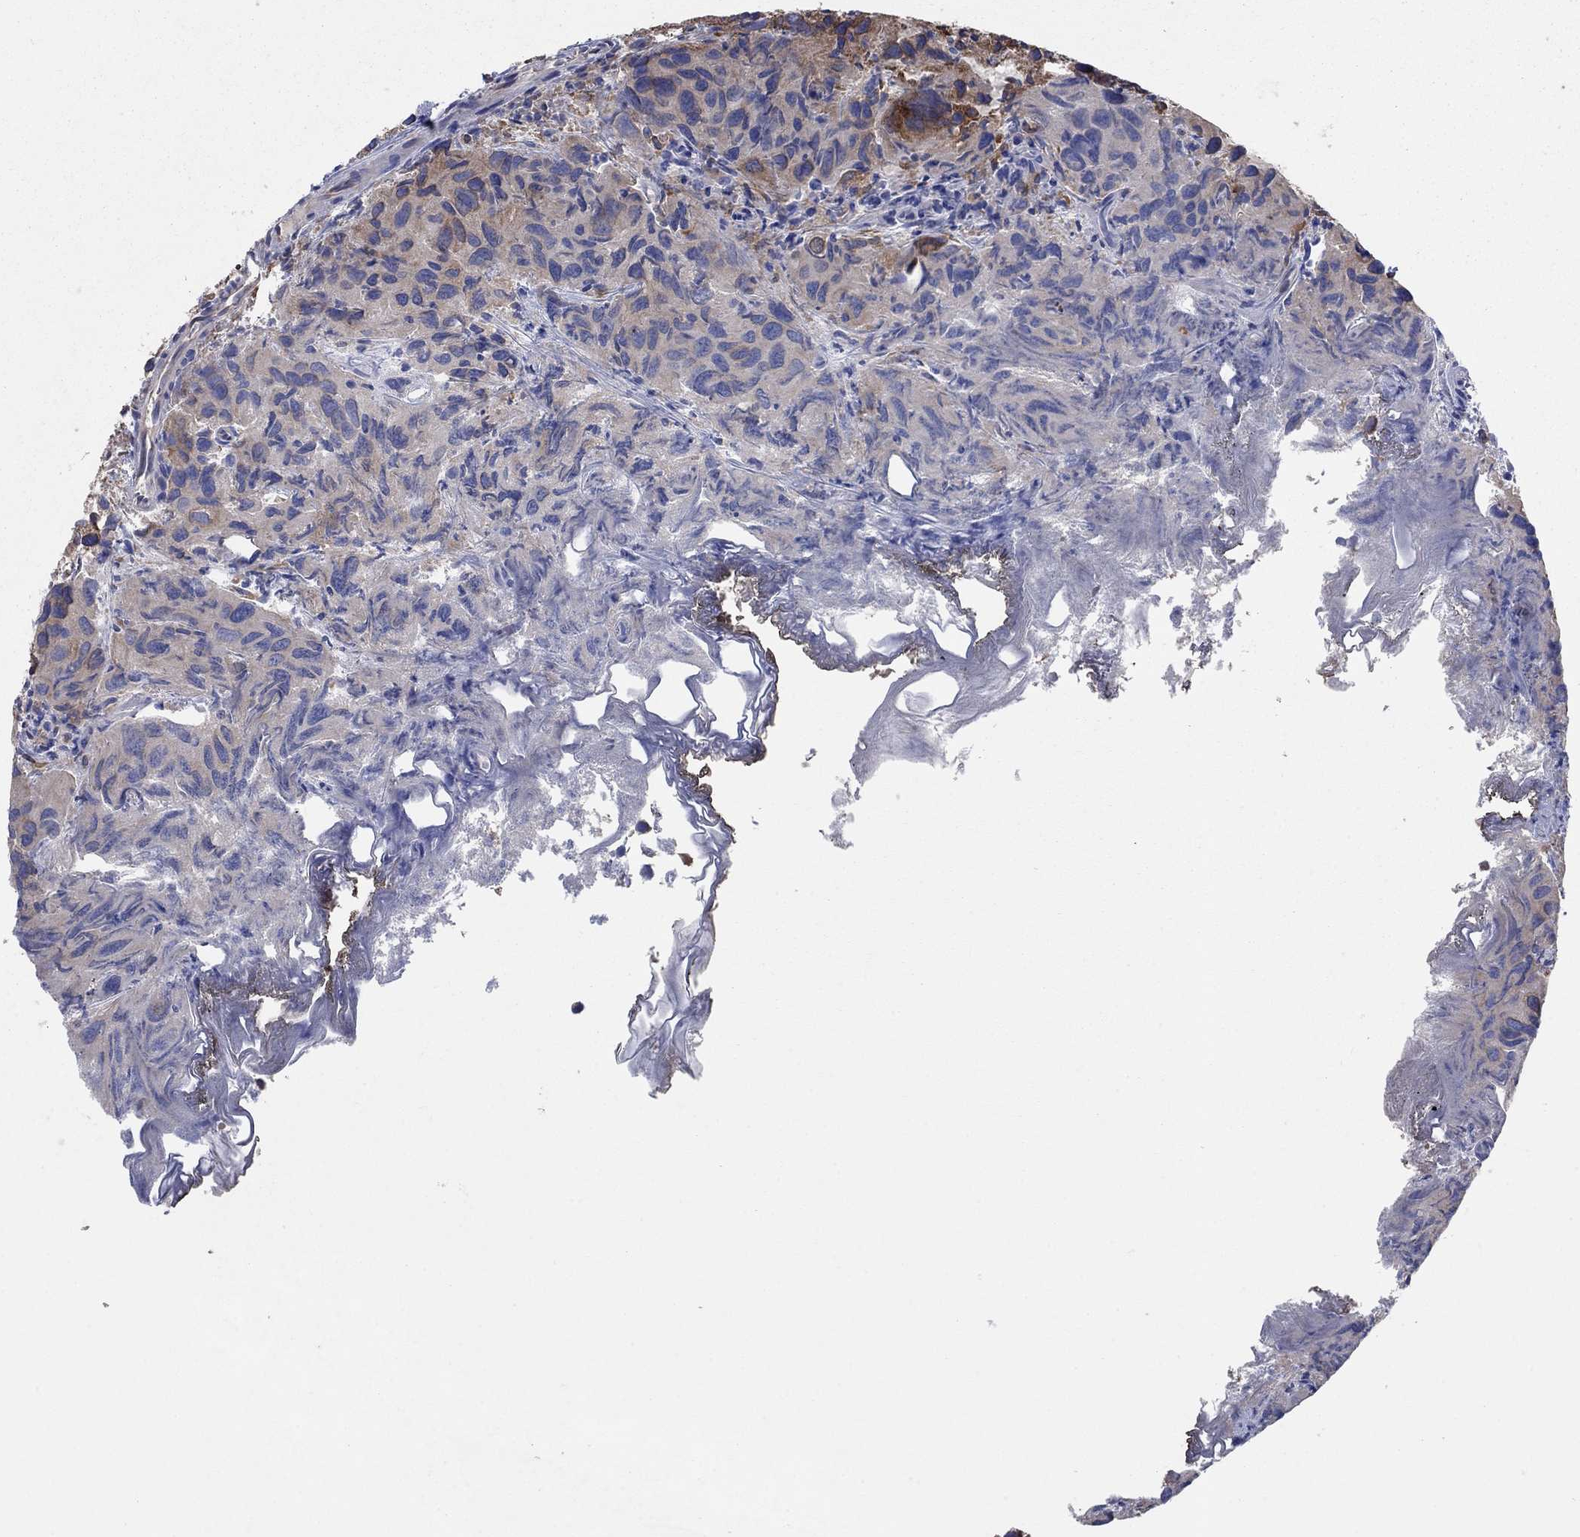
{"staining": {"intensity": "moderate", "quantity": "25%-75%", "location": "cytoplasmic/membranous"}, "tissue": "urothelial cancer", "cell_type": "Tumor cells", "image_type": "cancer", "snomed": [{"axis": "morphology", "description": "Urothelial carcinoma, High grade"}, {"axis": "topography", "description": "Urinary bladder"}], "caption": "This histopathology image displays high-grade urothelial carcinoma stained with IHC to label a protein in brown. The cytoplasmic/membranous of tumor cells show moderate positivity for the protein. Nuclei are counter-stained blue.", "gene": "NCEH1", "patient": {"sex": "male", "age": 79}}